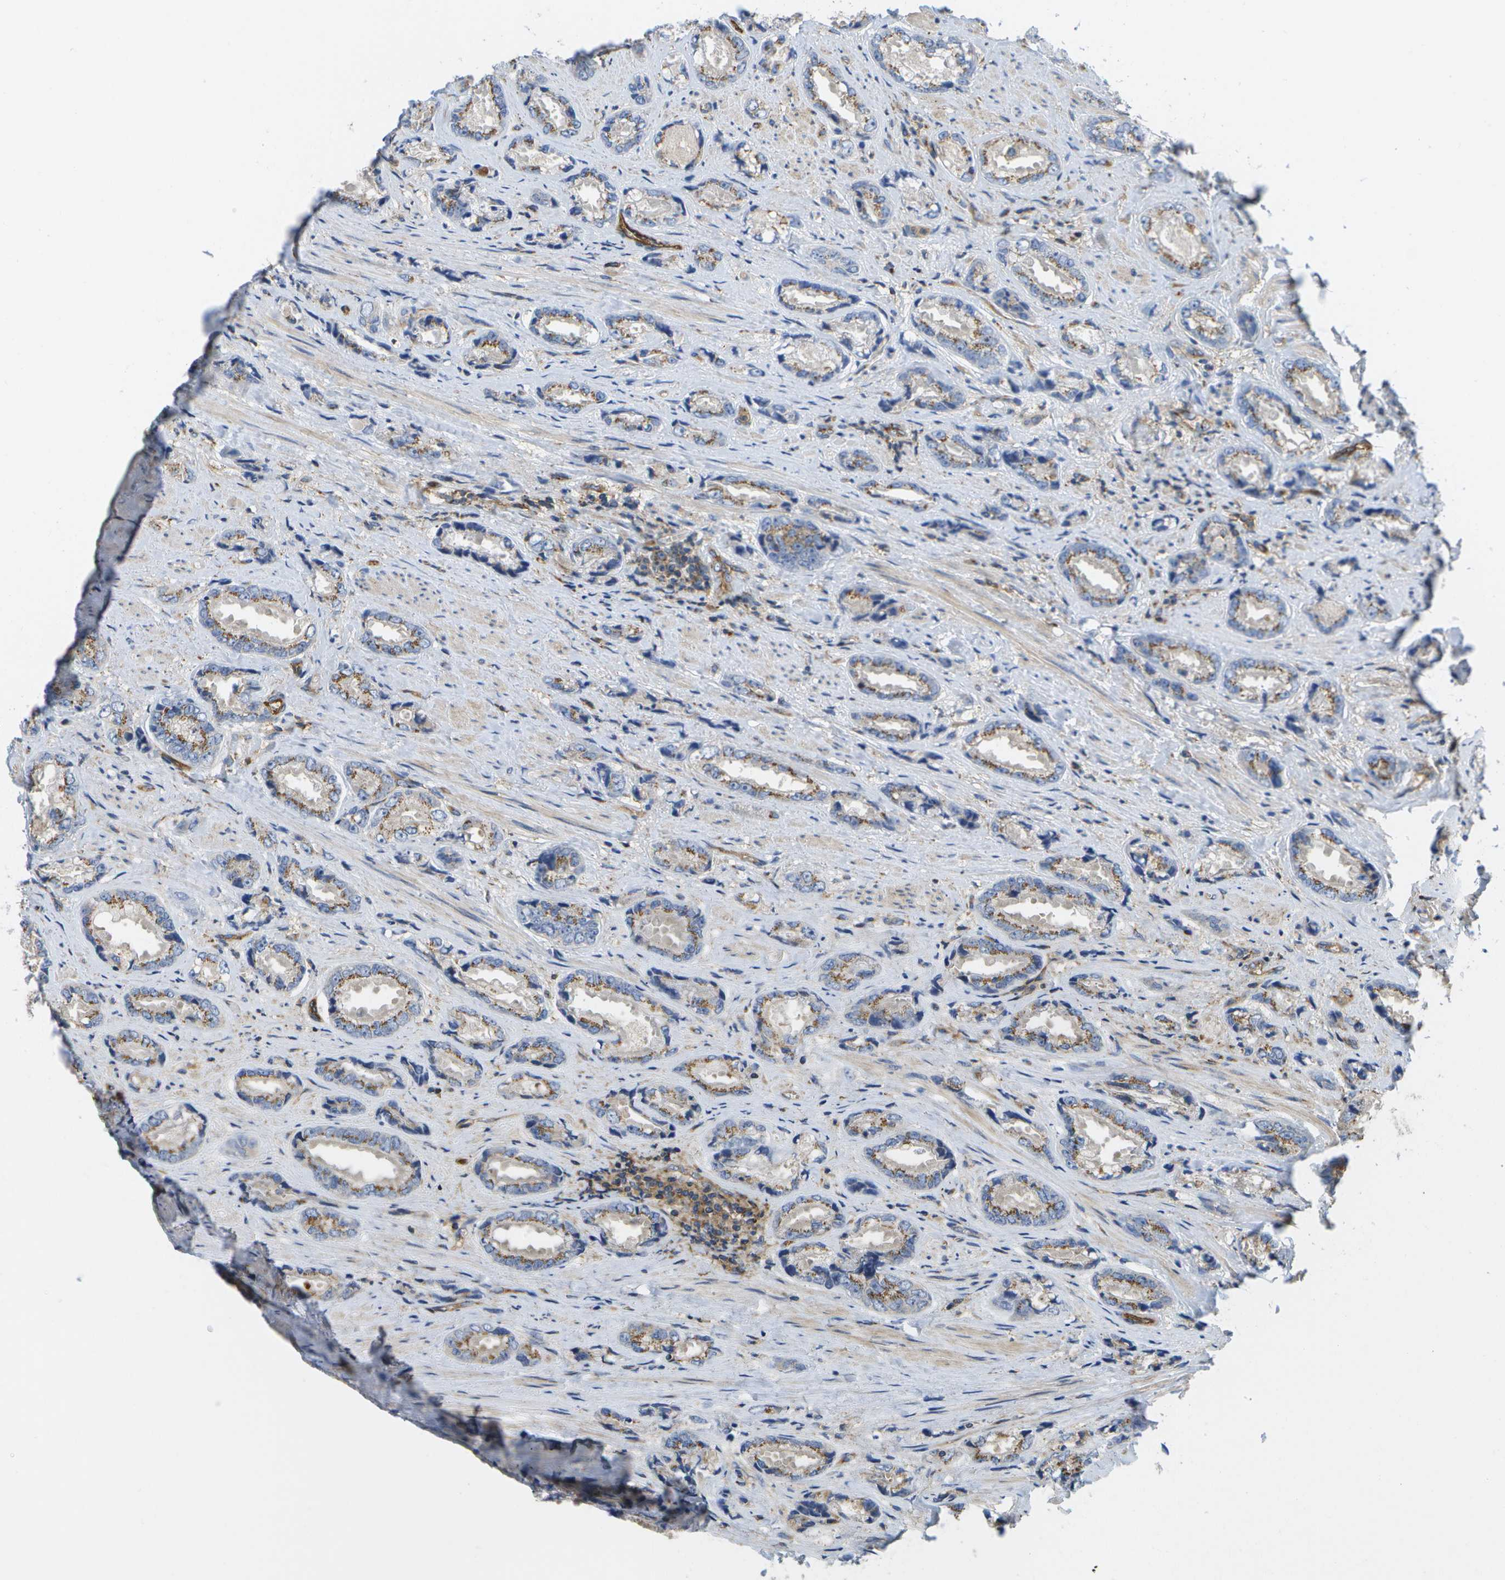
{"staining": {"intensity": "moderate", "quantity": ">75%", "location": "cytoplasmic/membranous"}, "tissue": "prostate cancer", "cell_type": "Tumor cells", "image_type": "cancer", "snomed": [{"axis": "morphology", "description": "Adenocarcinoma, High grade"}, {"axis": "topography", "description": "Prostate"}], "caption": "High-power microscopy captured an IHC micrograph of prostate cancer, revealing moderate cytoplasmic/membranous expression in approximately >75% of tumor cells.", "gene": "BST2", "patient": {"sex": "male", "age": 61}}